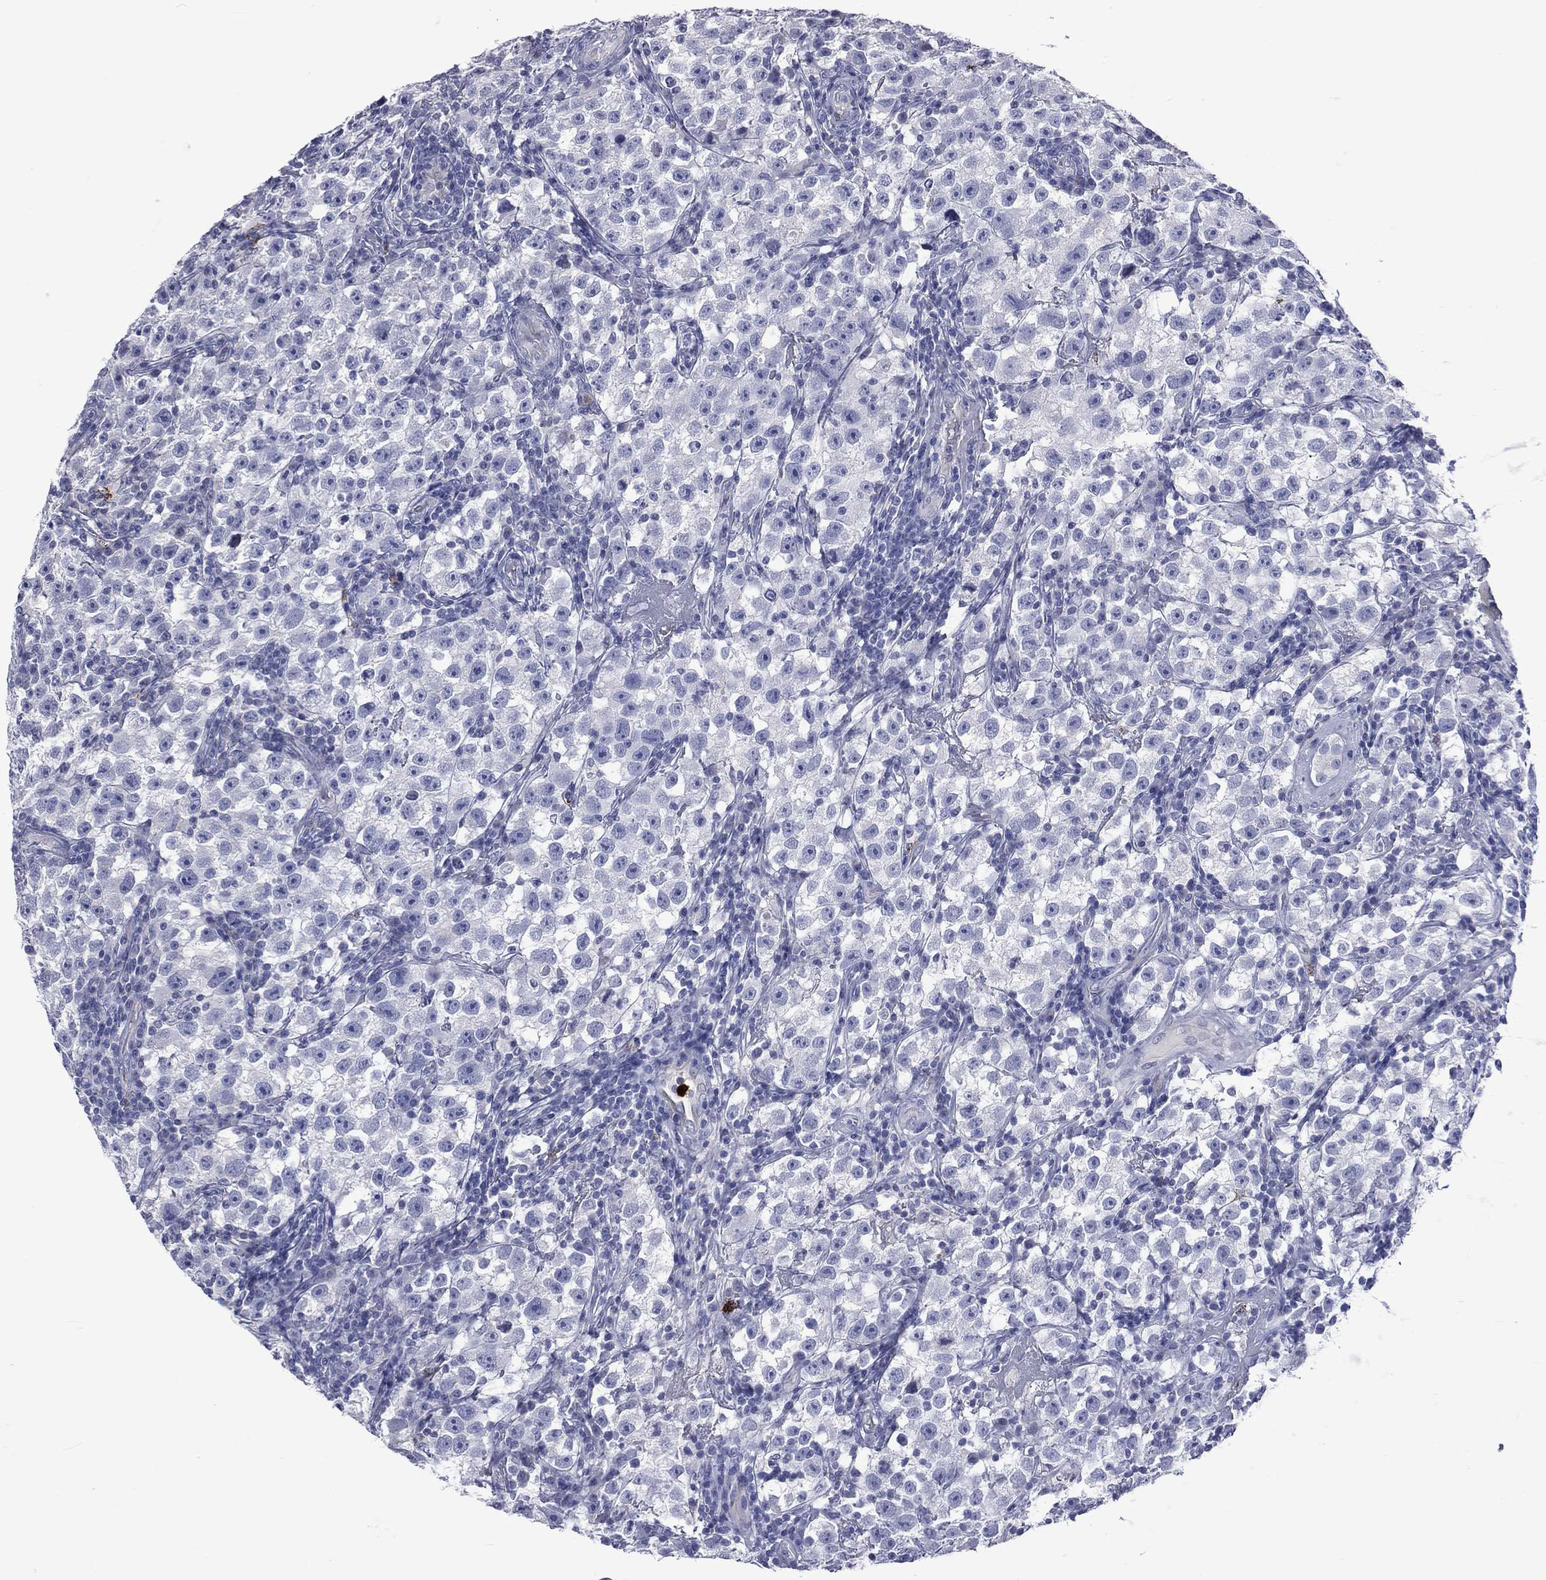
{"staining": {"intensity": "negative", "quantity": "none", "location": "none"}, "tissue": "testis cancer", "cell_type": "Tumor cells", "image_type": "cancer", "snomed": [{"axis": "morphology", "description": "Seminoma, NOS"}, {"axis": "topography", "description": "Testis"}], "caption": "Testis cancer (seminoma) stained for a protein using immunohistochemistry (IHC) exhibits no expression tumor cells.", "gene": "ELANE", "patient": {"sex": "male", "age": 22}}